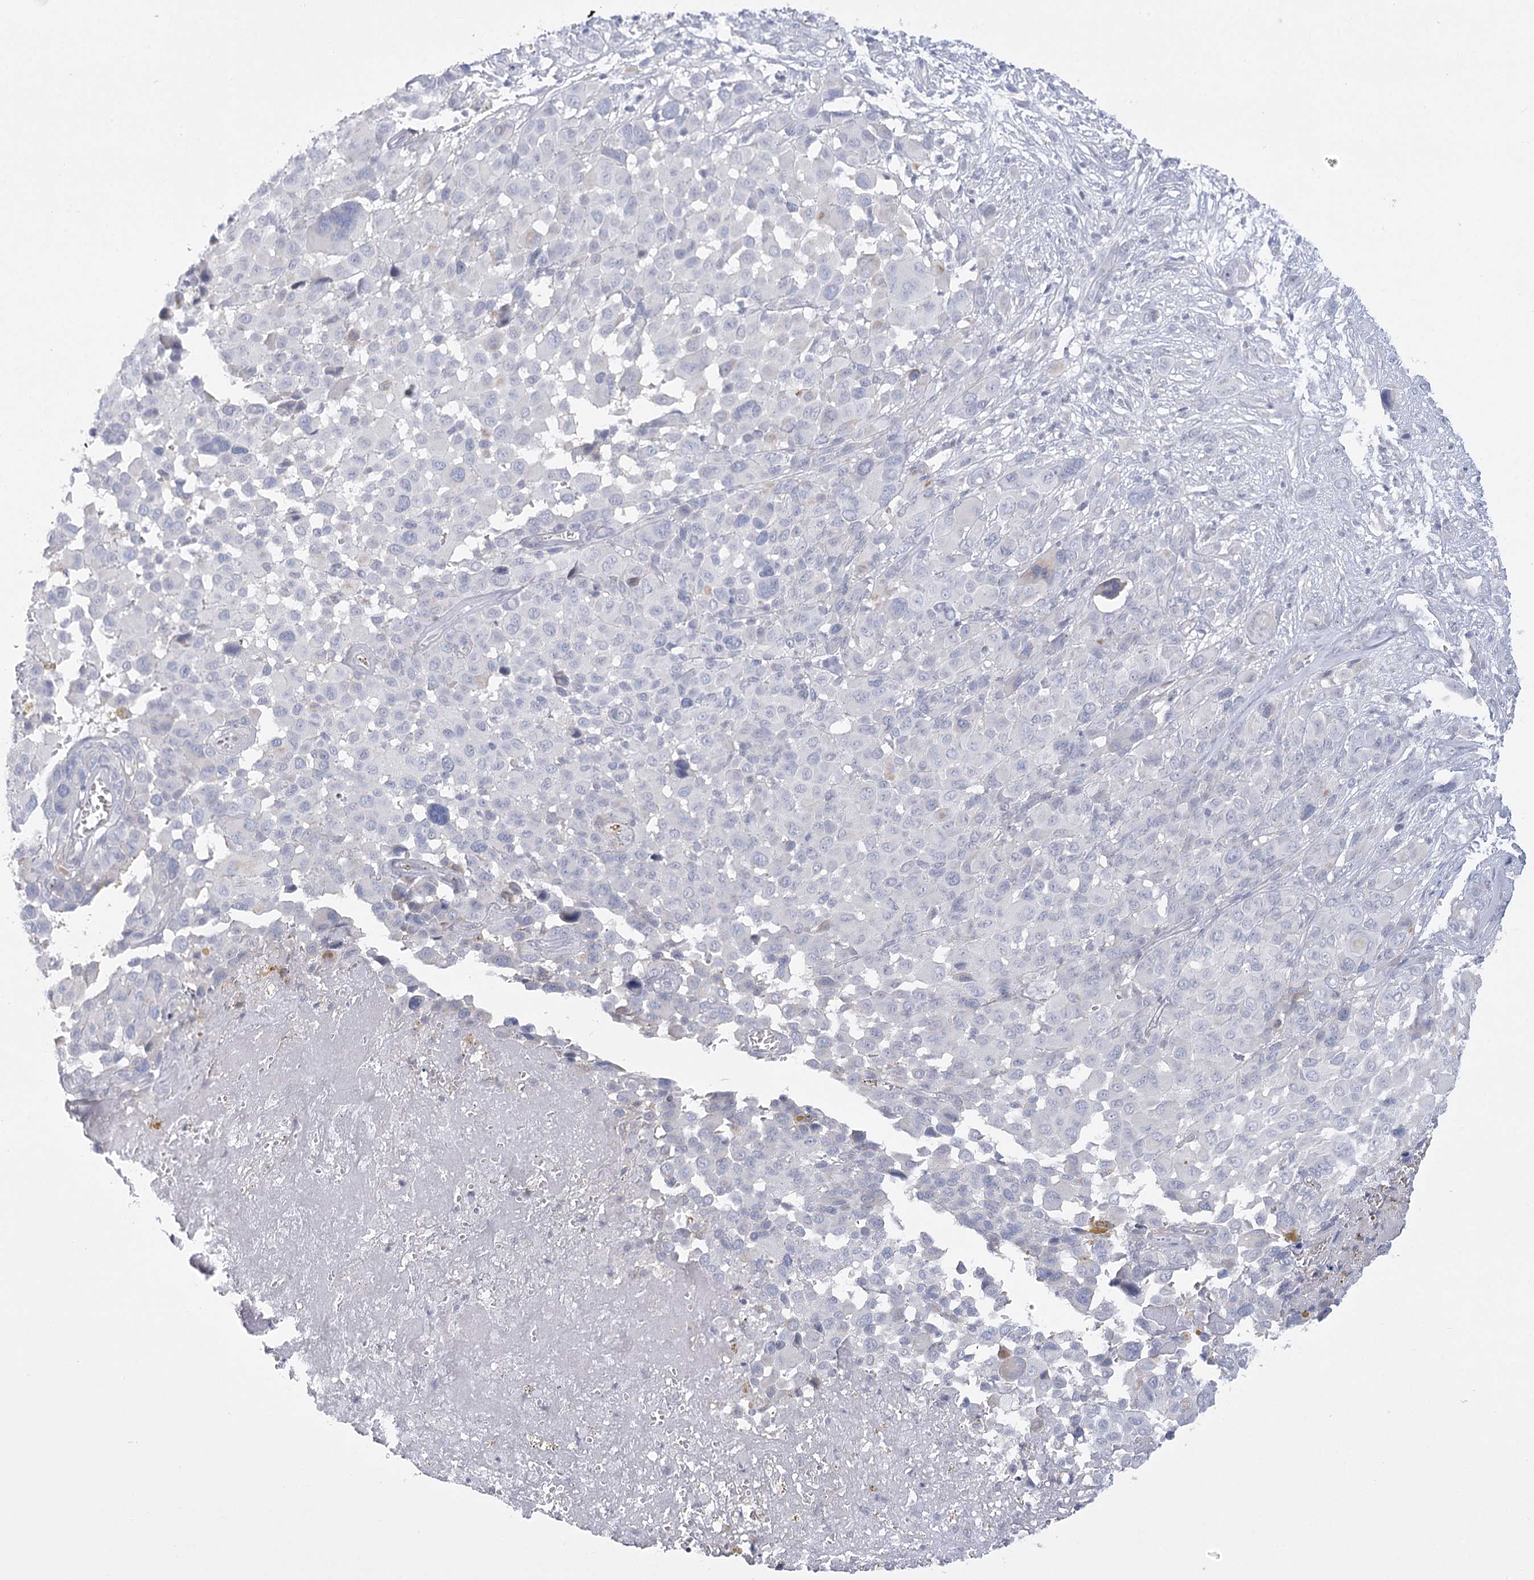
{"staining": {"intensity": "negative", "quantity": "none", "location": "none"}, "tissue": "melanoma", "cell_type": "Tumor cells", "image_type": "cancer", "snomed": [{"axis": "morphology", "description": "Malignant melanoma, NOS"}, {"axis": "topography", "description": "Skin of trunk"}], "caption": "Image shows no protein staining in tumor cells of malignant melanoma tissue.", "gene": "FAM76B", "patient": {"sex": "male", "age": 71}}